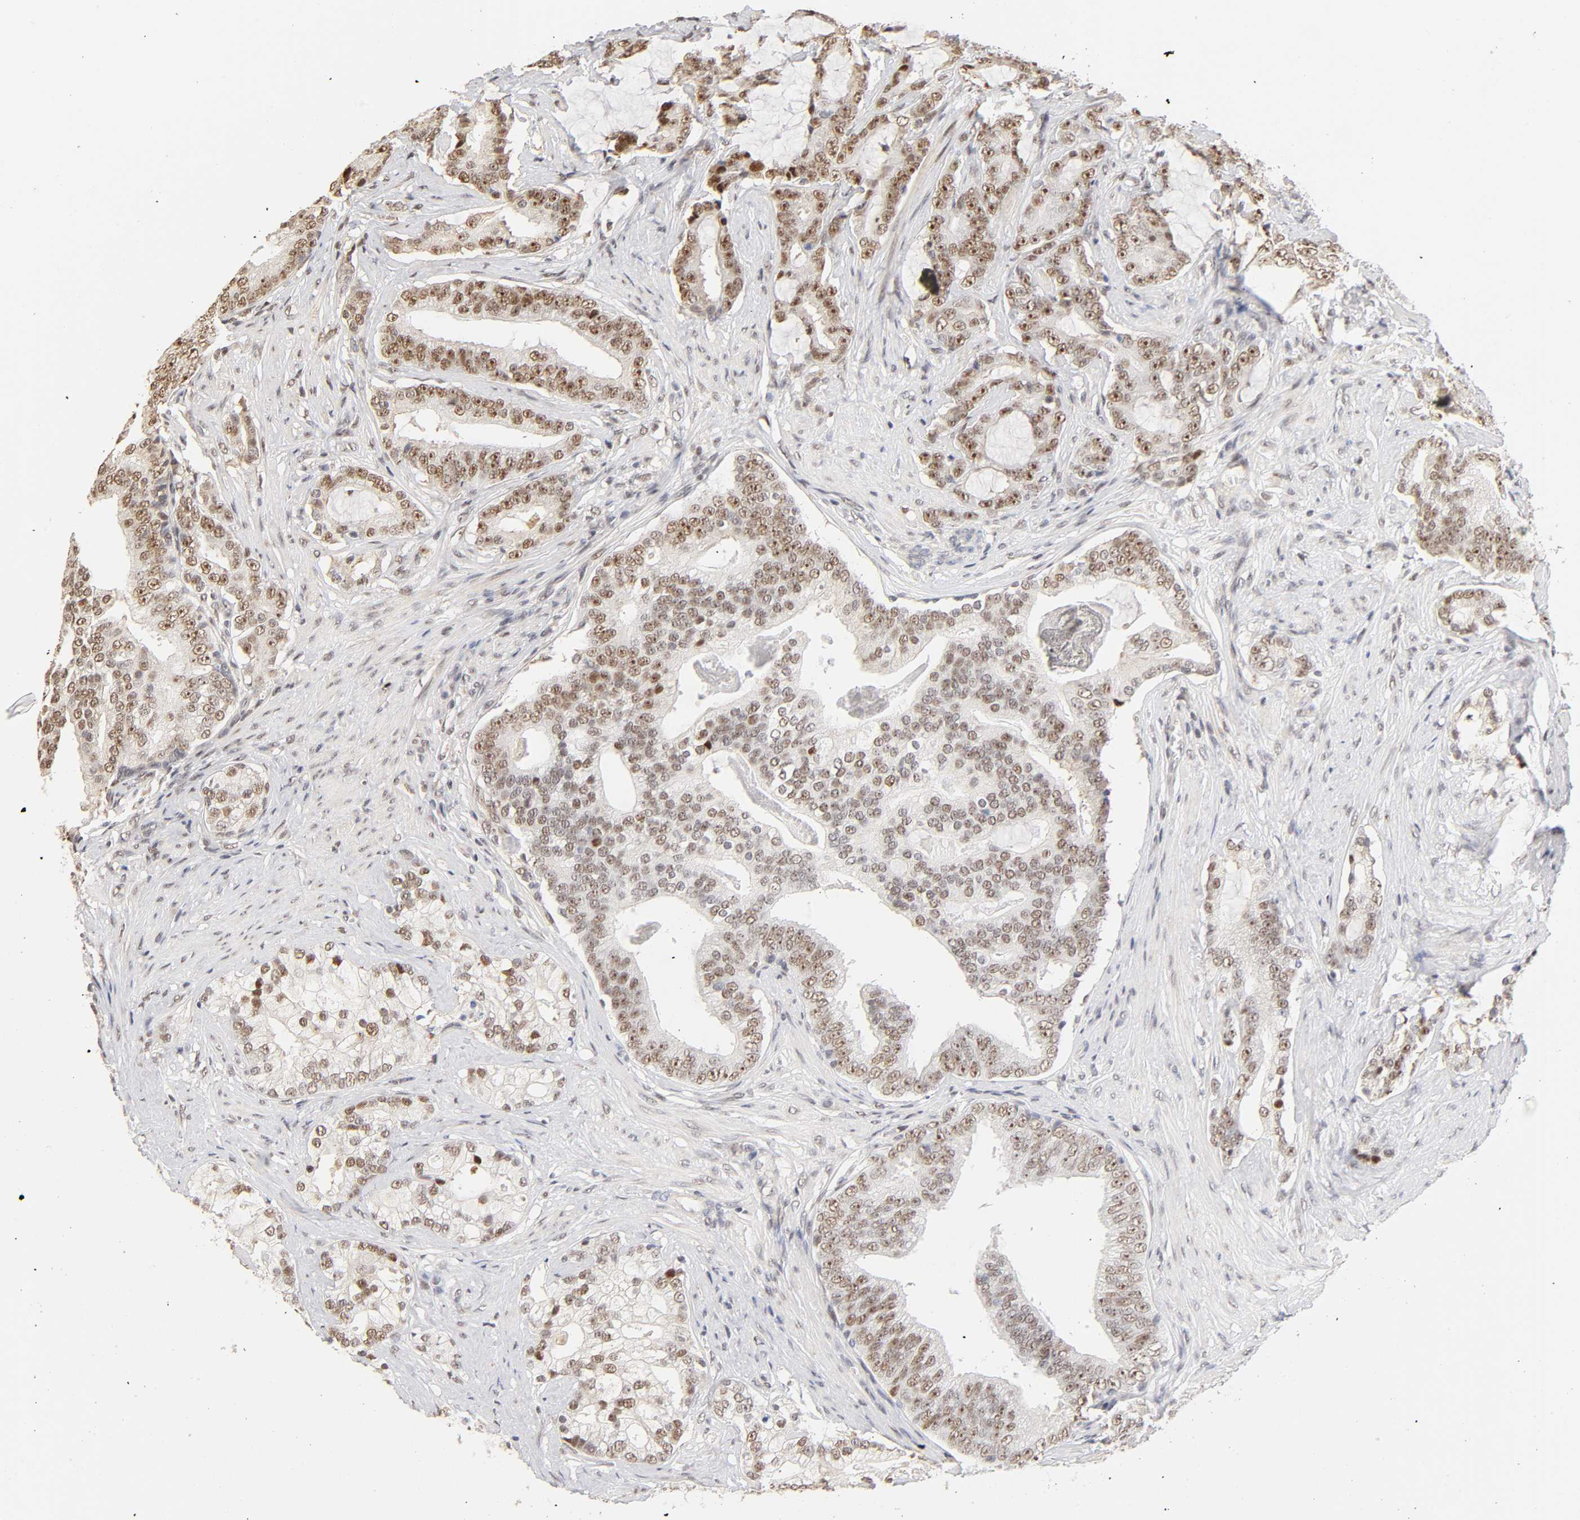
{"staining": {"intensity": "moderate", "quantity": "25%-75%", "location": "nuclear"}, "tissue": "prostate cancer", "cell_type": "Tumor cells", "image_type": "cancer", "snomed": [{"axis": "morphology", "description": "Adenocarcinoma, Low grade"}, {"axis": "topography", "description": "Prostate"}], "caption": "Prostate adenocarcinoma (low-grade) was stained to show a protein in brown. There is medium levels of moderate nuclear positivity in approximately 25%-75% of tumor cells. (IHC, brightfield microscopy, high magnification).", "gene": "TP53RK", "patient": {"sex": "male", "age": 58}}